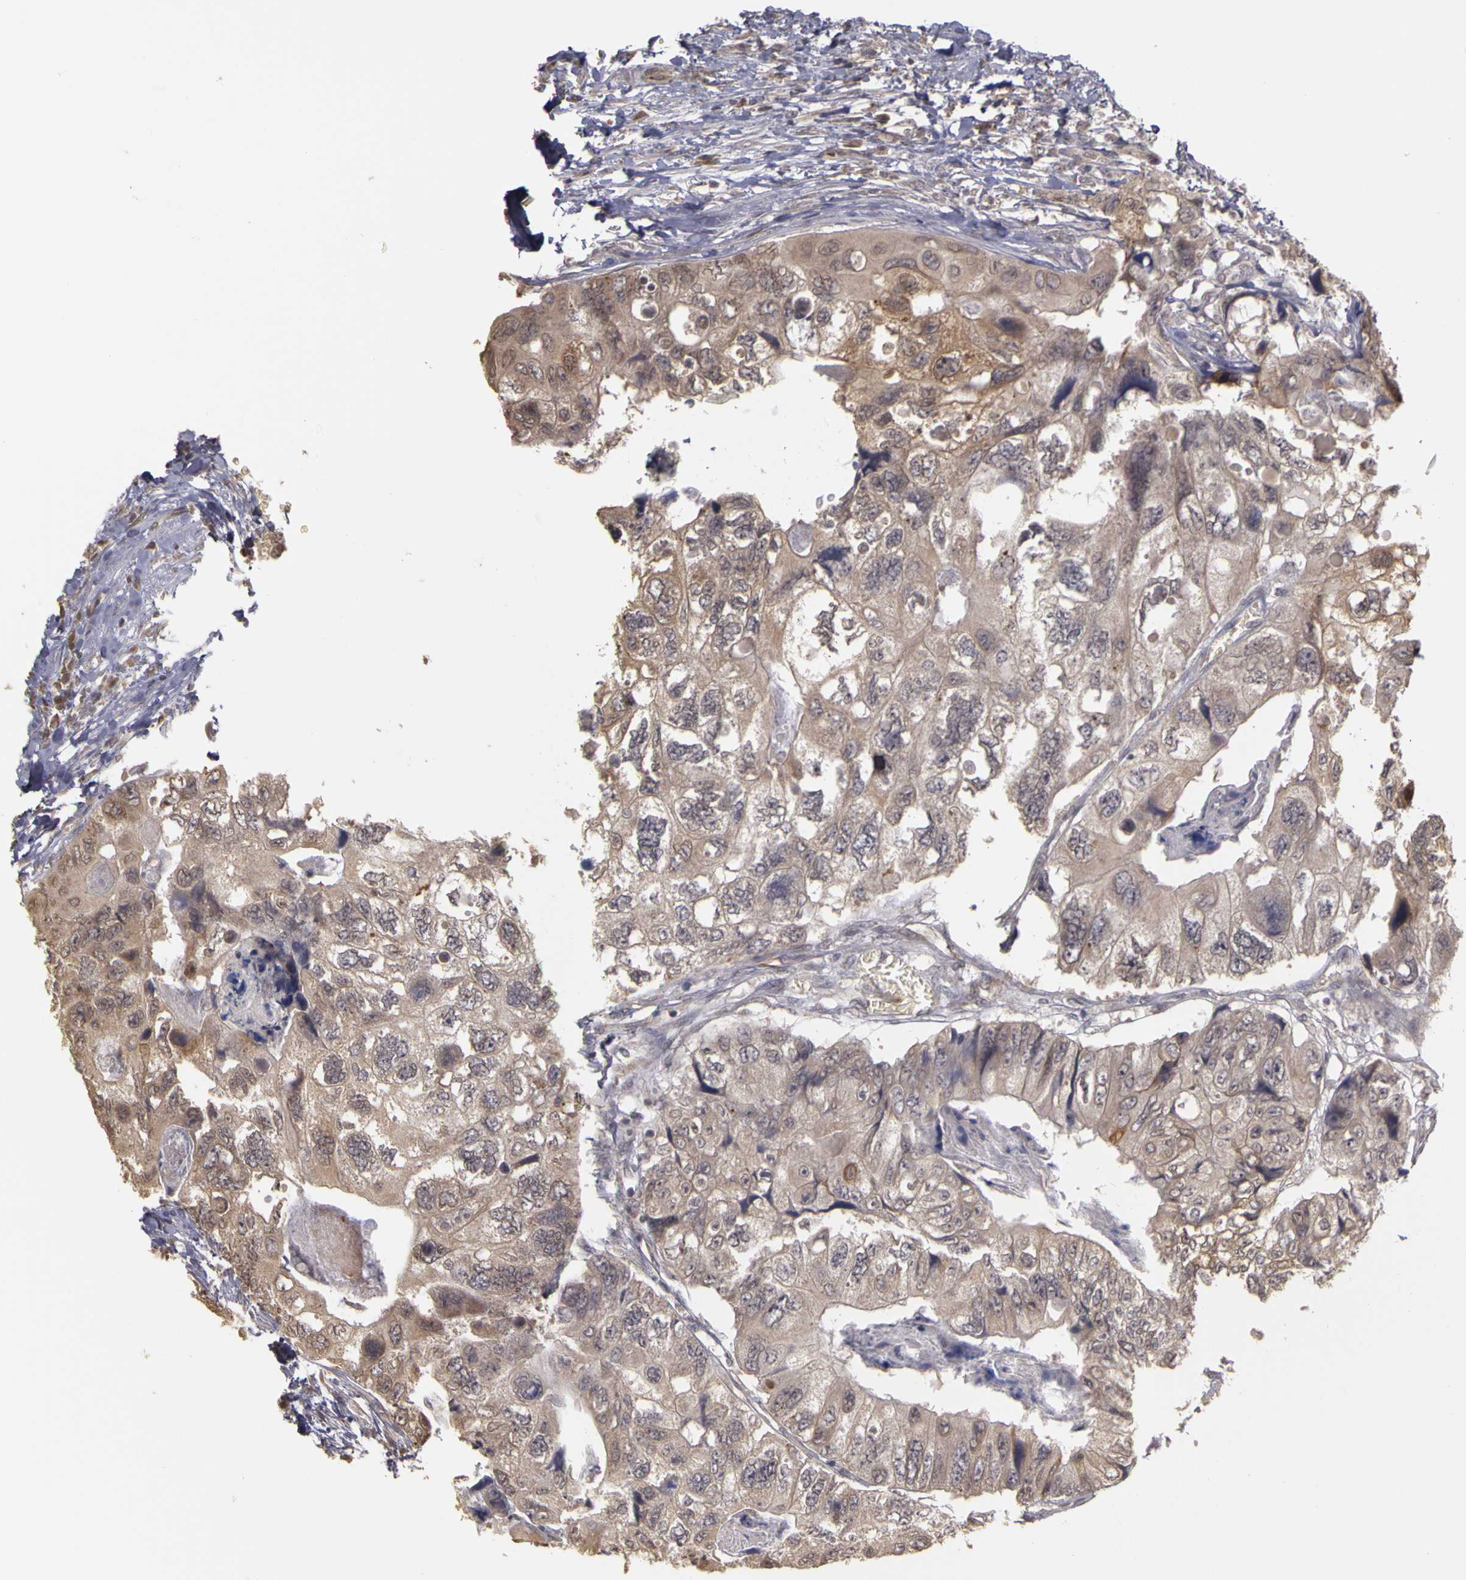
{"staining": {"intensity": "weak", "quantity": ">75%", "location": "cytoplasmic/membranous"}, "tissue": "colorectal cancer", "cell_type": "Tumor cells", "image_type": "cancer", "snomed": [{"axis": "morphology", "description": "Adenocarcinoma, NOS"}, {"axis": "topography", "description": "Rectum"}], "caption": "IHC staining of colorectal cancer (adenocarcinoma), which demonstrates low levels of weak cytoplasmic/membranous staining in approximately >75% of tumor cells indicating weak cytoplasmic/membranous protein expression. The staining was performed using DAB (3,3'-diaminobenzidine) (brown) for protein detection and nuclei were counterstained in hematoxylin (blue).", "gene": "FRMD7", "patient": {"sex": "female", "age": 82}}